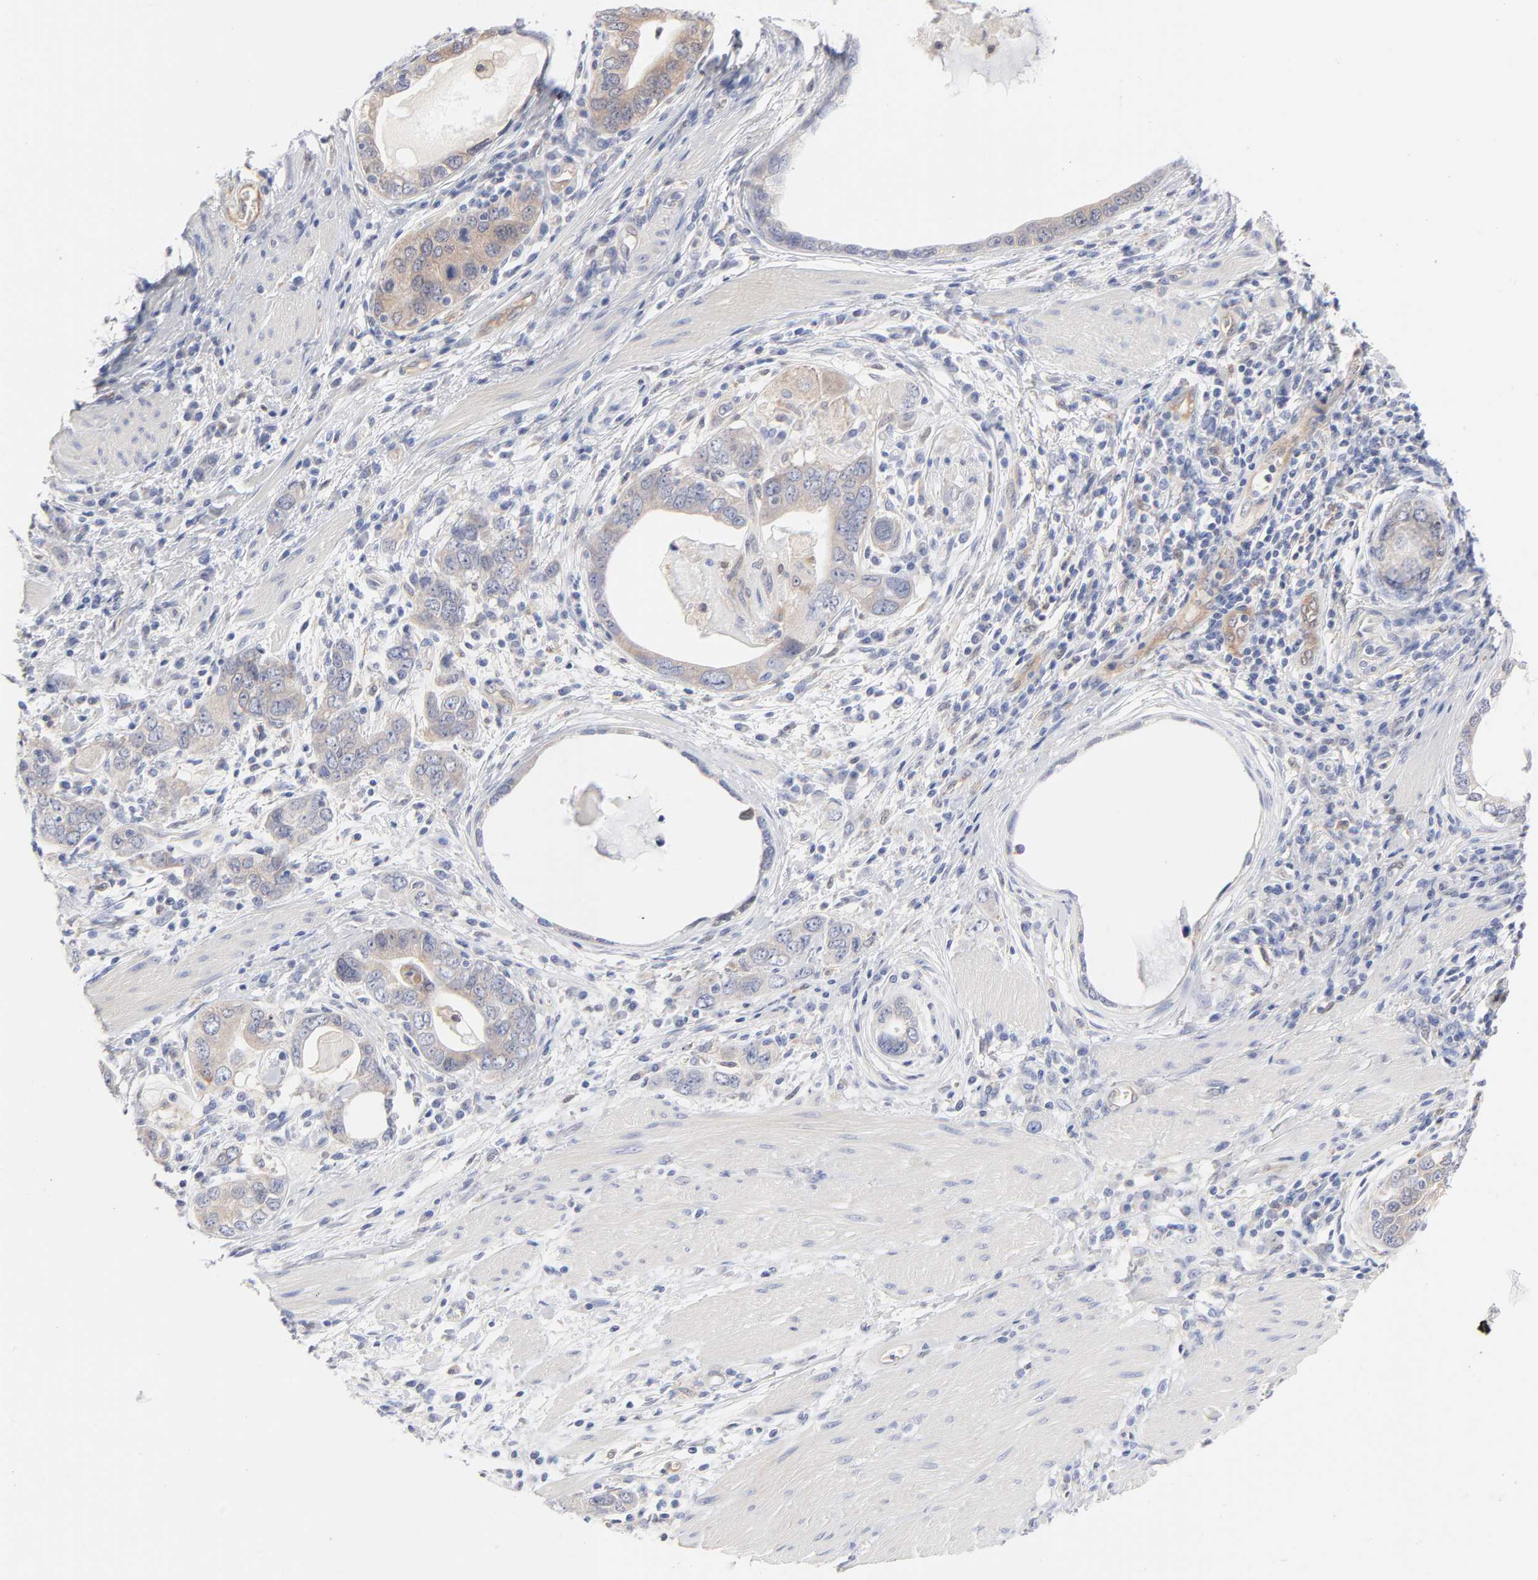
{"staining": {"intensity": "weak", "quantity": ">75%", "location": "cytoplasmic/membranous"}, "tissue": "stomach cancer", "cell_type": "Tumor cells", "image_type": "cancer", "snomed": [{"axis": "morphology", "description": "Adenocarcinoma, NOS"}, {"axis": "topography", "description": "Stomach, lower"}], "caption": "This is a histology image of immunohistochemistry (IHC) staining of adenocarcinoma (stomach), which shows weak positivity in the cytoplasmic/membranous of tumor cells.", "gene": "ARRB1", "patient": {"sex": "female", "age": 93}}